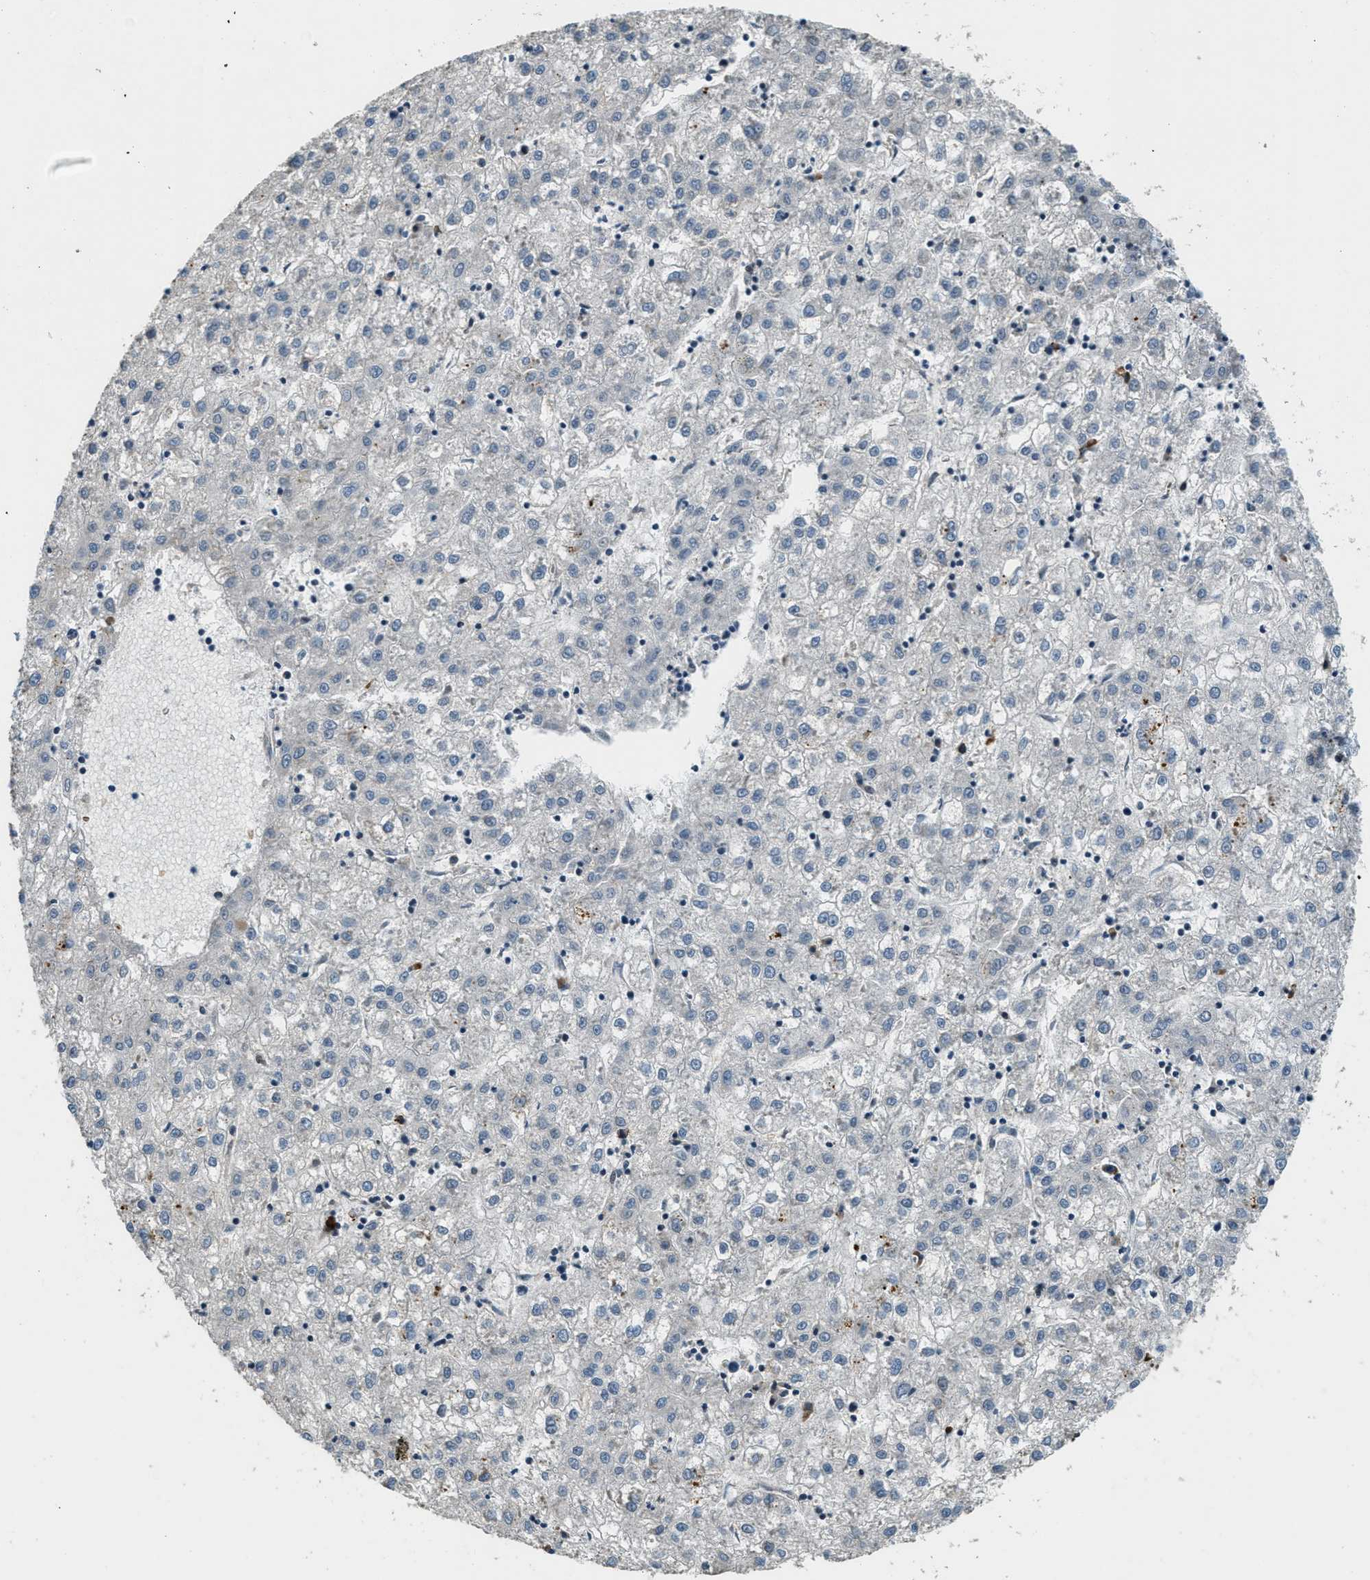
{"staining": {"intensity": "negative", "quantity": "none", "location": "none"}, "tissue": "liver cancer", "cell_type": "Tumor cells", "image_type": "cancer", "snomed": [{"axis": "morphology", "description": "Carcinoma, Hepatocellular, NOS"}, {"axis": "topography", "description": "Liver"}], "caption": "Tumor cells are negative for brown protein staining in liver cancer.", "gene": "HERC2", "patient": {"sex": "male", "age": 72}}